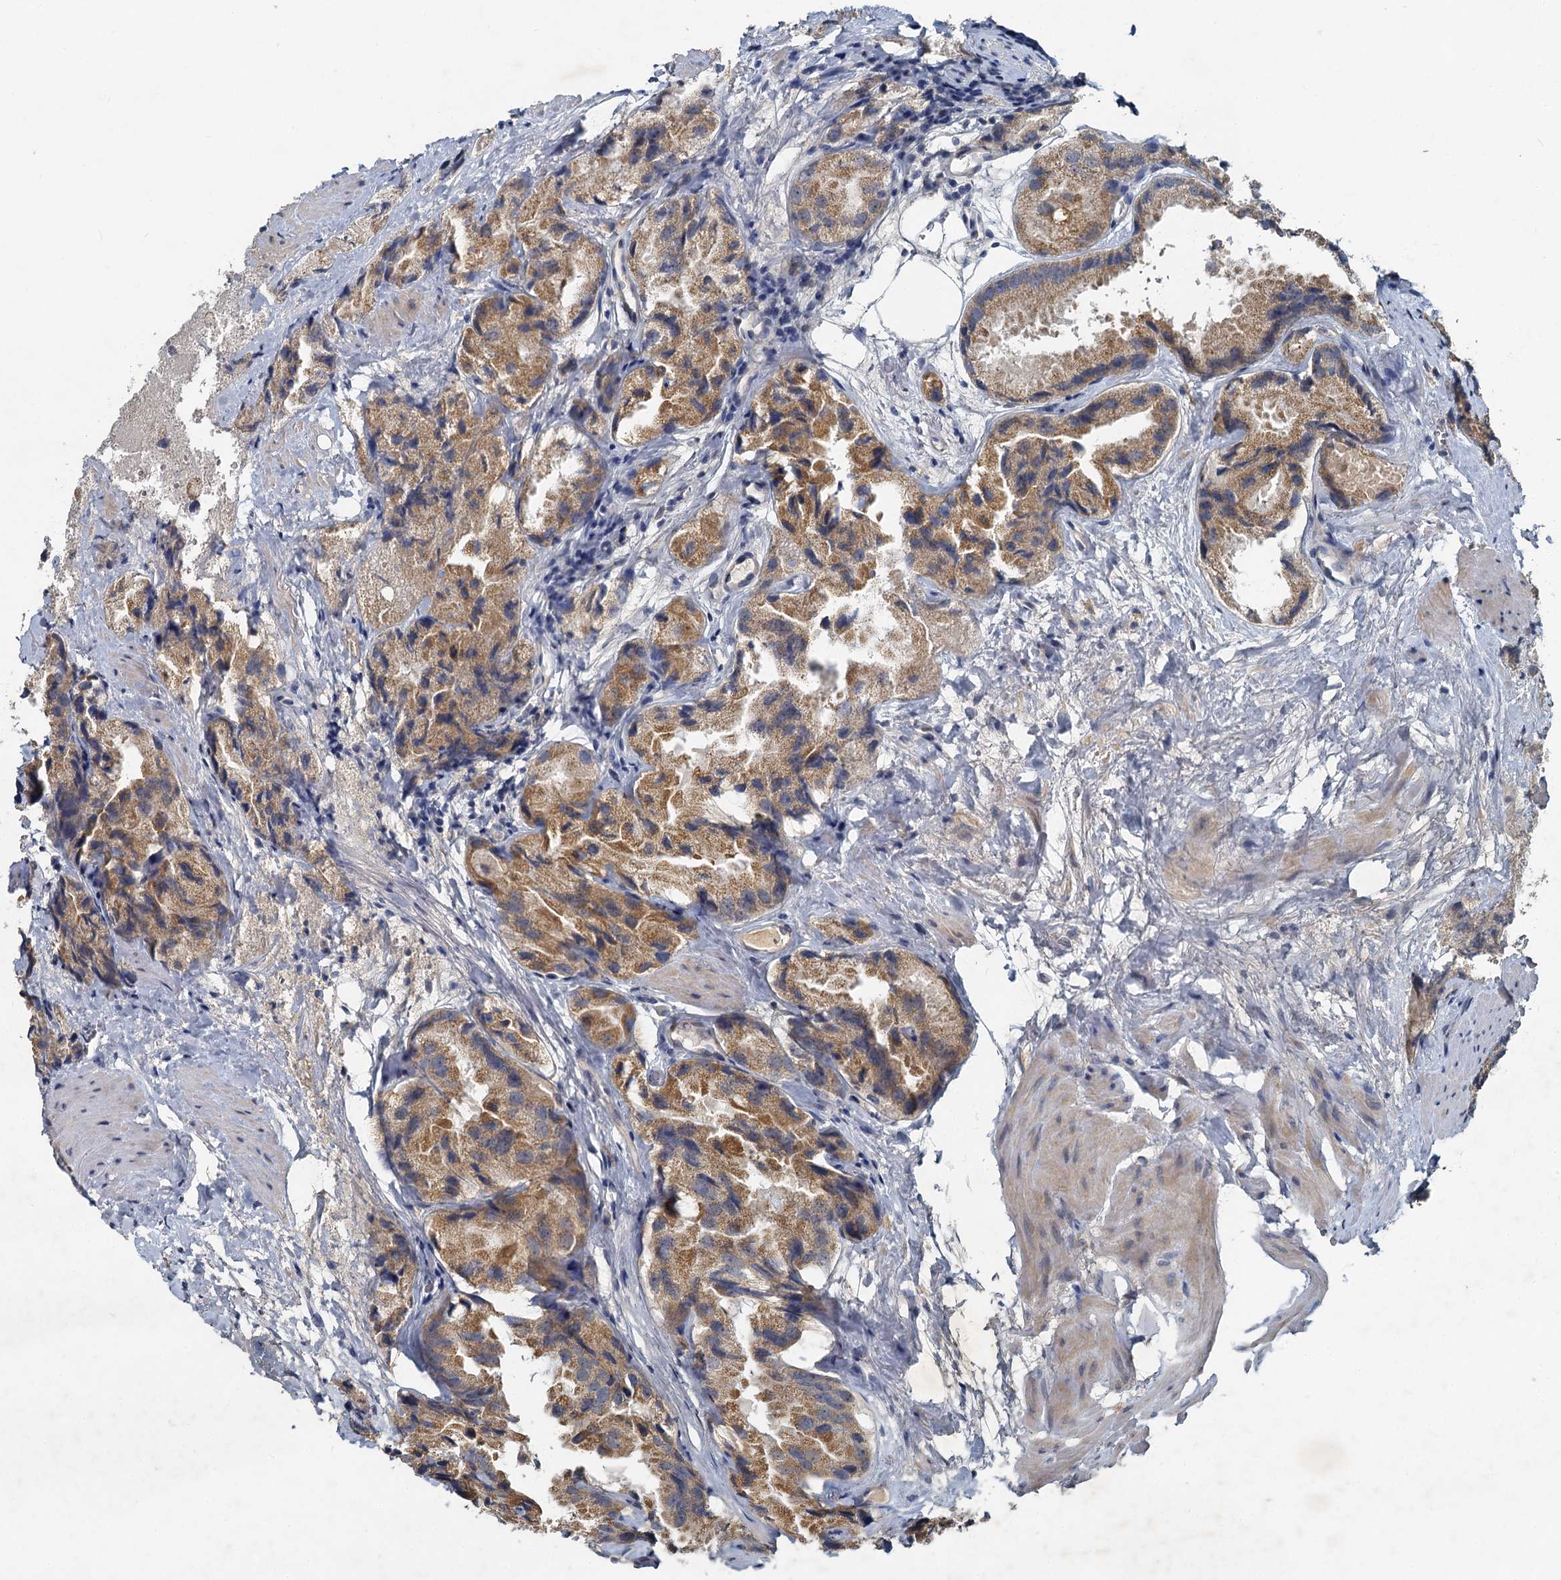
{"staining": {"intensity": "moderate", "quantity": ">75%", "location": "cytoplasmic/membranous"}, "tissue": "prostate cancer", "cell_type": "Tumor cells", "image_type": "cancer", "snomed": [{"axis": "morphology", "description": "Adenocarcinoma, High grade"}, {"axis": "topography", "description": "Prostate"}], "caption": "Moderate cytoplasmic/membranous staining is seen in approximately >75% of tumor cells in adenocarcinoma (high-grade) (prostate).", "gene": "HERC3", "patient": {"sex": "male", "age": 66}}